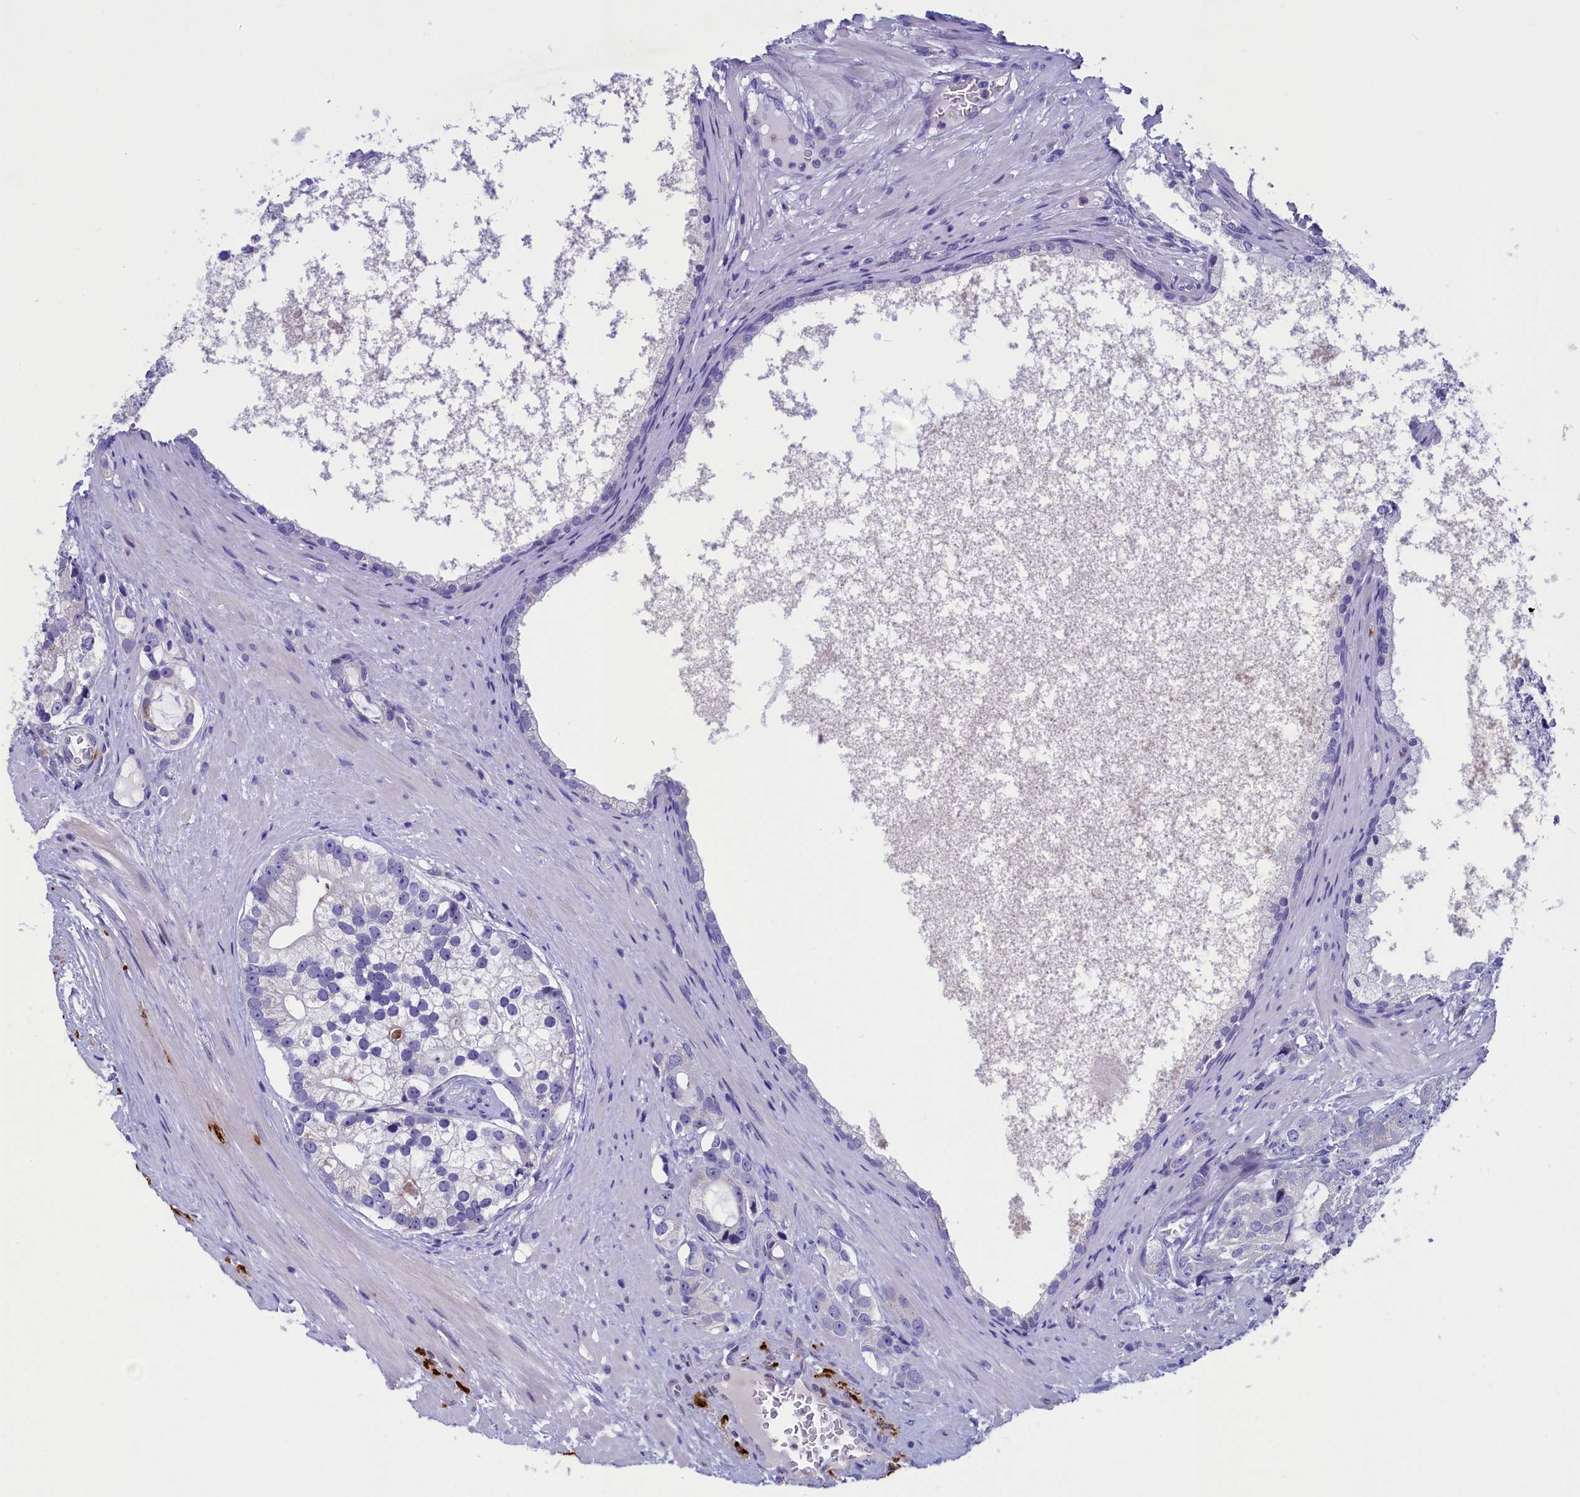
{"staining": {"intensity": "negative", "quantity": "none", "location": "none"}, "tissue": "prostate cancer", "cell_type": "Tumor cells", "image_type": "cancer", "snomed": [{"axis": "morphology", "description": "Adenocarcinoma, High grade"}, {"axis": "topography", "description": "Prostate"}], "caption": "IHC photomicrograph of prostate cancer (adenocarcinoma (high-grade)) stained for a protein (brown), which shows no staining in tumor cells. Brightfield microscopy of immunohistochemistry stained with DAB (brown) and hematoxylin (blue), captured at high magnification.", "gene": "LOXL1", "patient": {"sex": "male", "age": 75}}